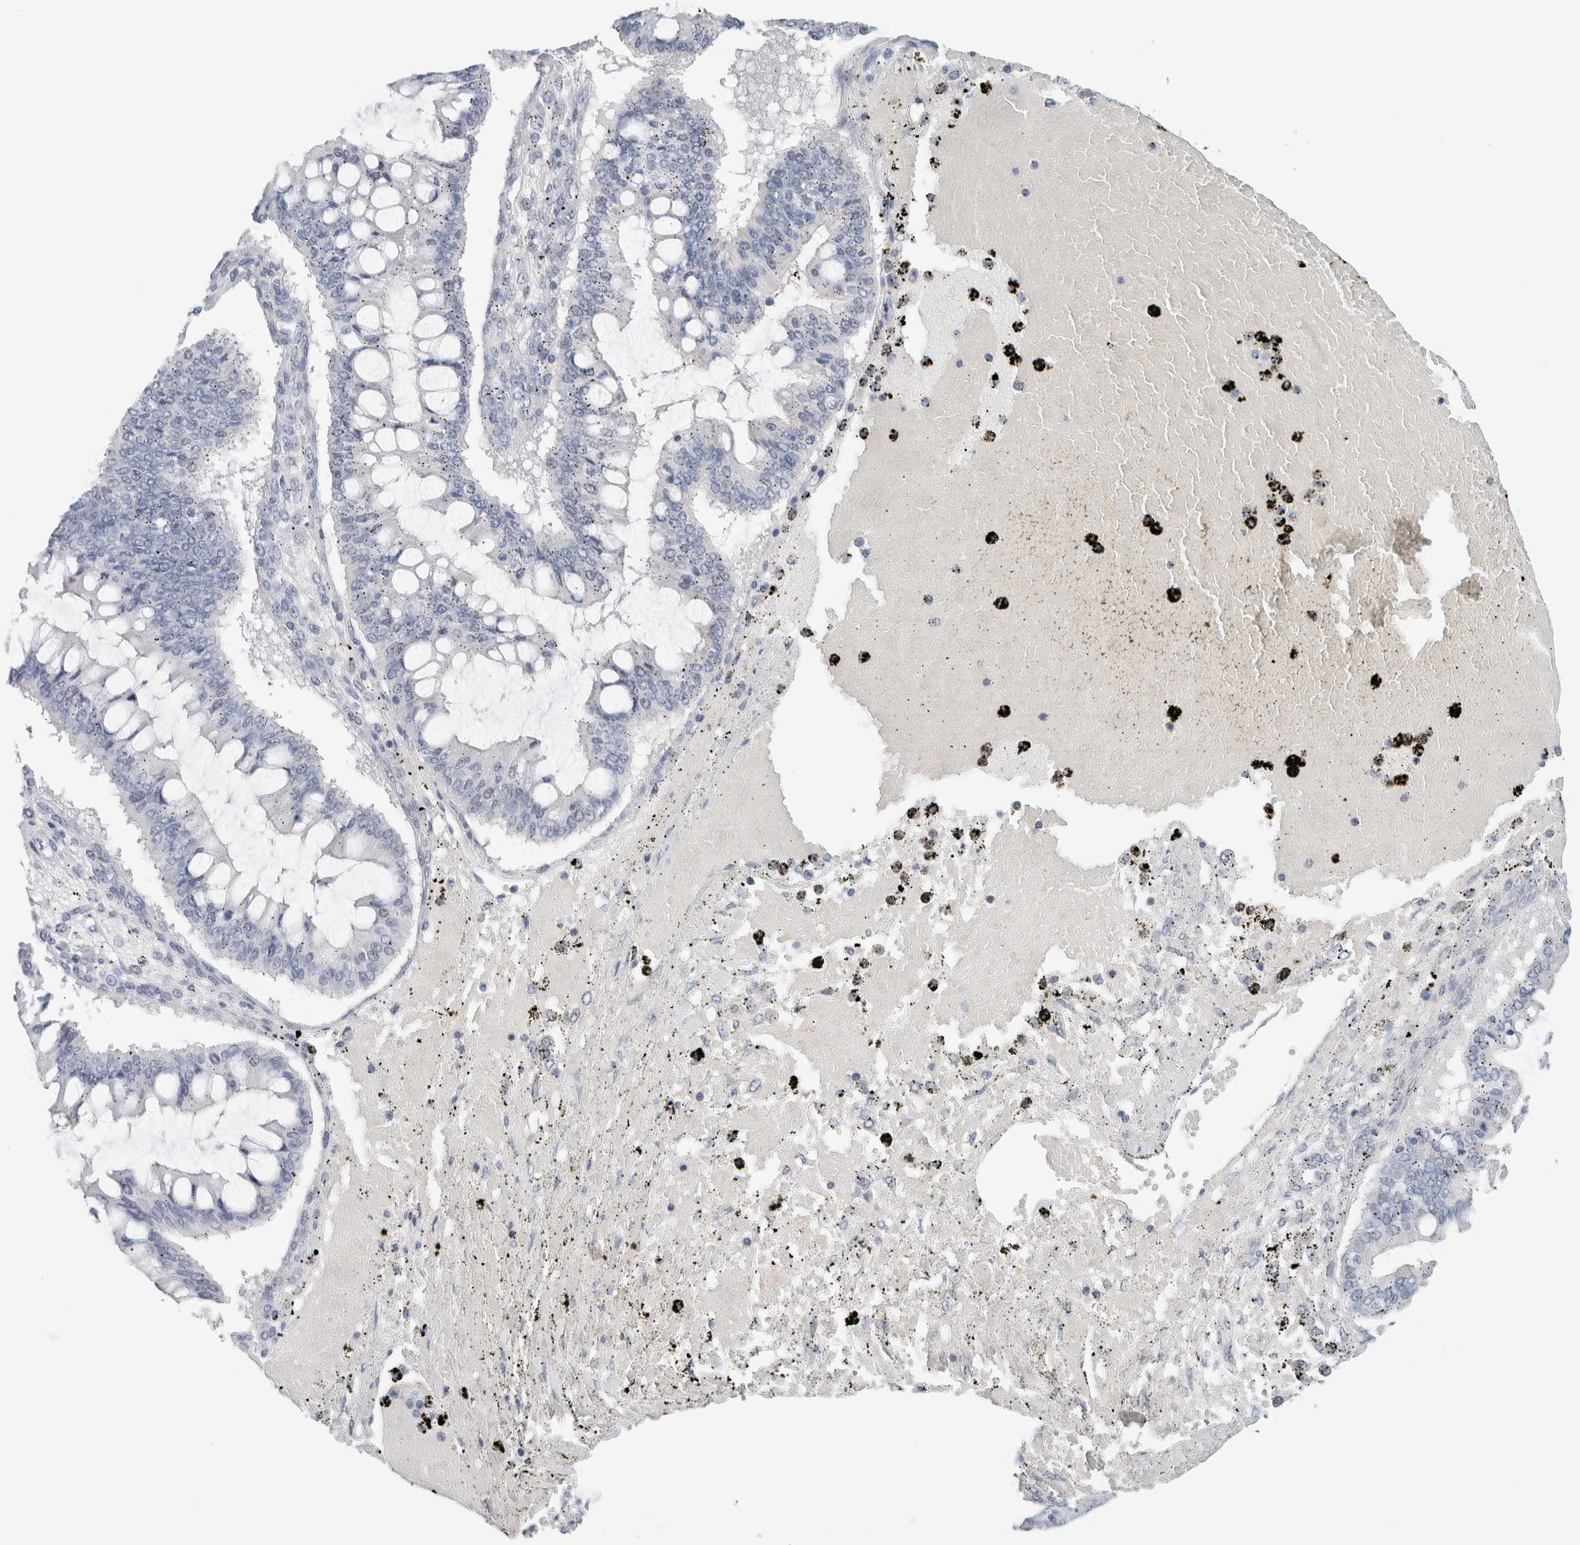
{"staining": {"intensity": "negative", "quantity": "none", "location": "none"}, "tissue": "ovarian cancer", "cell_type": "Tumor cells", "image_type": "cancer", "snomed": [{"axis": "morphology", "description": "Cystadenocarcinoma, mucinous, NOS"}, {"axis": "topography", "description": "Ovary"}], "caption": "This is an immunohistochemistry (IHC) histopathology image of ovarian cancer. There is no staining in tumor cells.", "gene": "IL6", "patient": {"sex": "female", "age": 73}}